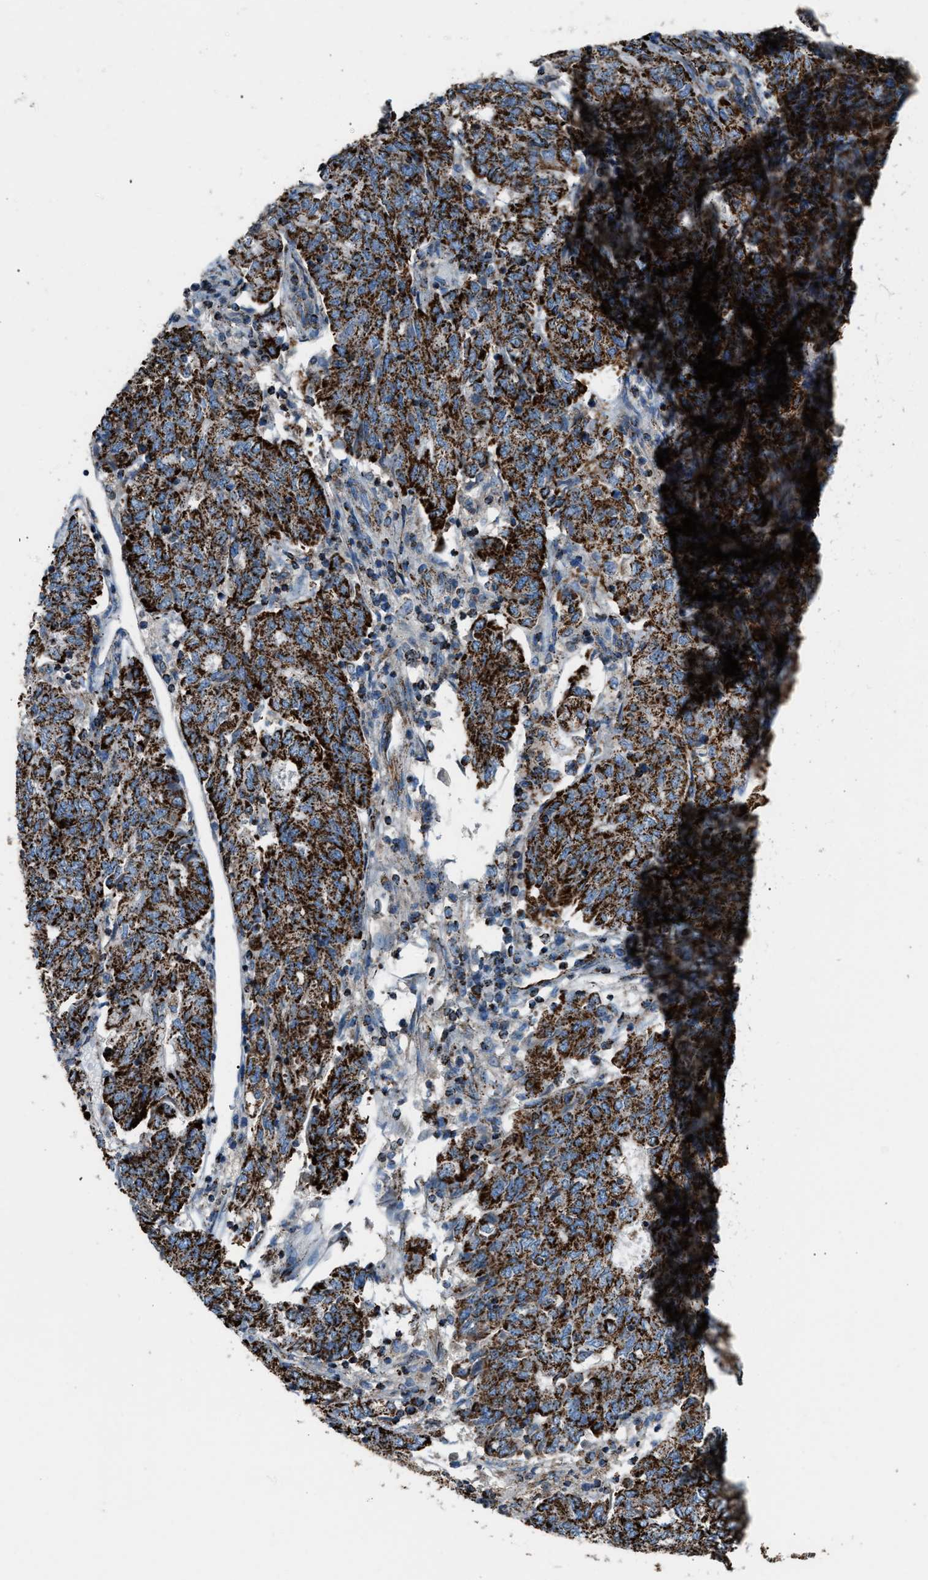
{"staining": {"intensity": "strong", "quantity": ">75%", "location": "cytoplasmic/membranous"}, "tissue": "endometrial cancer", "cell_type": "Tumor cells", "image_type": "cancer", "snomed": [{"axis": "morphology", "description": "Adenocarcinoma, NOS"}, {"axis": "topography", "description": "Endometrium"}], "caption": "Endometrial cancer (adenocarcinoma) was stained to show a protein in brown. There is high levels of strong cytoplasmic/membranous expression in approximately >75% of tumor cells. (IHC, brightfield microscopy, high magnification).", "gene": "MDH2", "patient": {"sex": "female", "age": 80}}